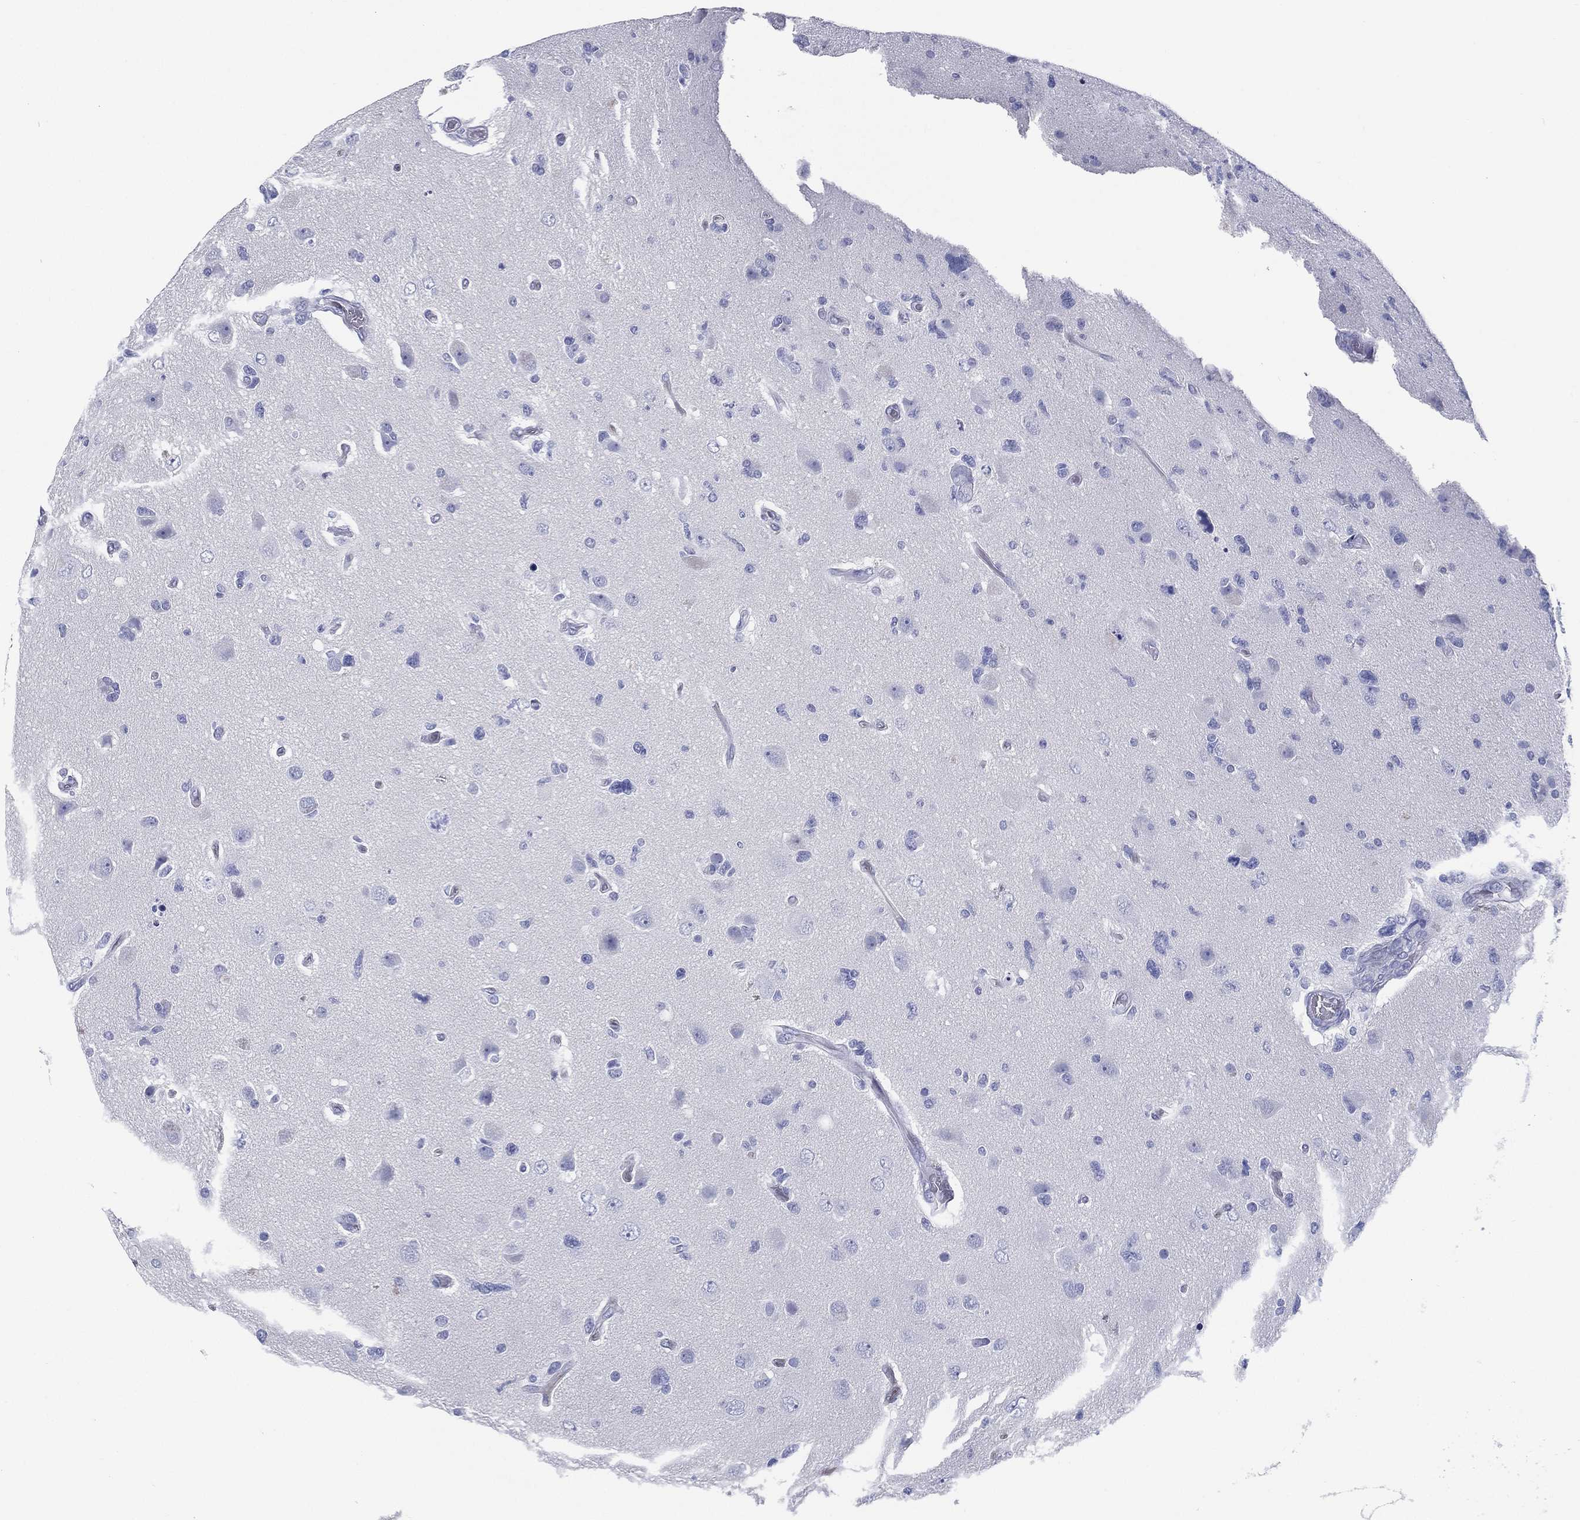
{"staining": {"intensity": "negative", "quantity": "none", "location": "none"}, "tissue": "glioma", "cell_type": "Tumor cells", "image_type": "cancer", "snomed": [{"axis": "morphology", "description": "Glioma, malignant, High grade"}, {"axis": "topography", "description": "Cerebral cortex"}], "caption": "Histopathology image shows no significant protein staining in tumor cells of glioma.", "gene": "RSPH4A", "patient": {"sex": "male", "age": 70}}